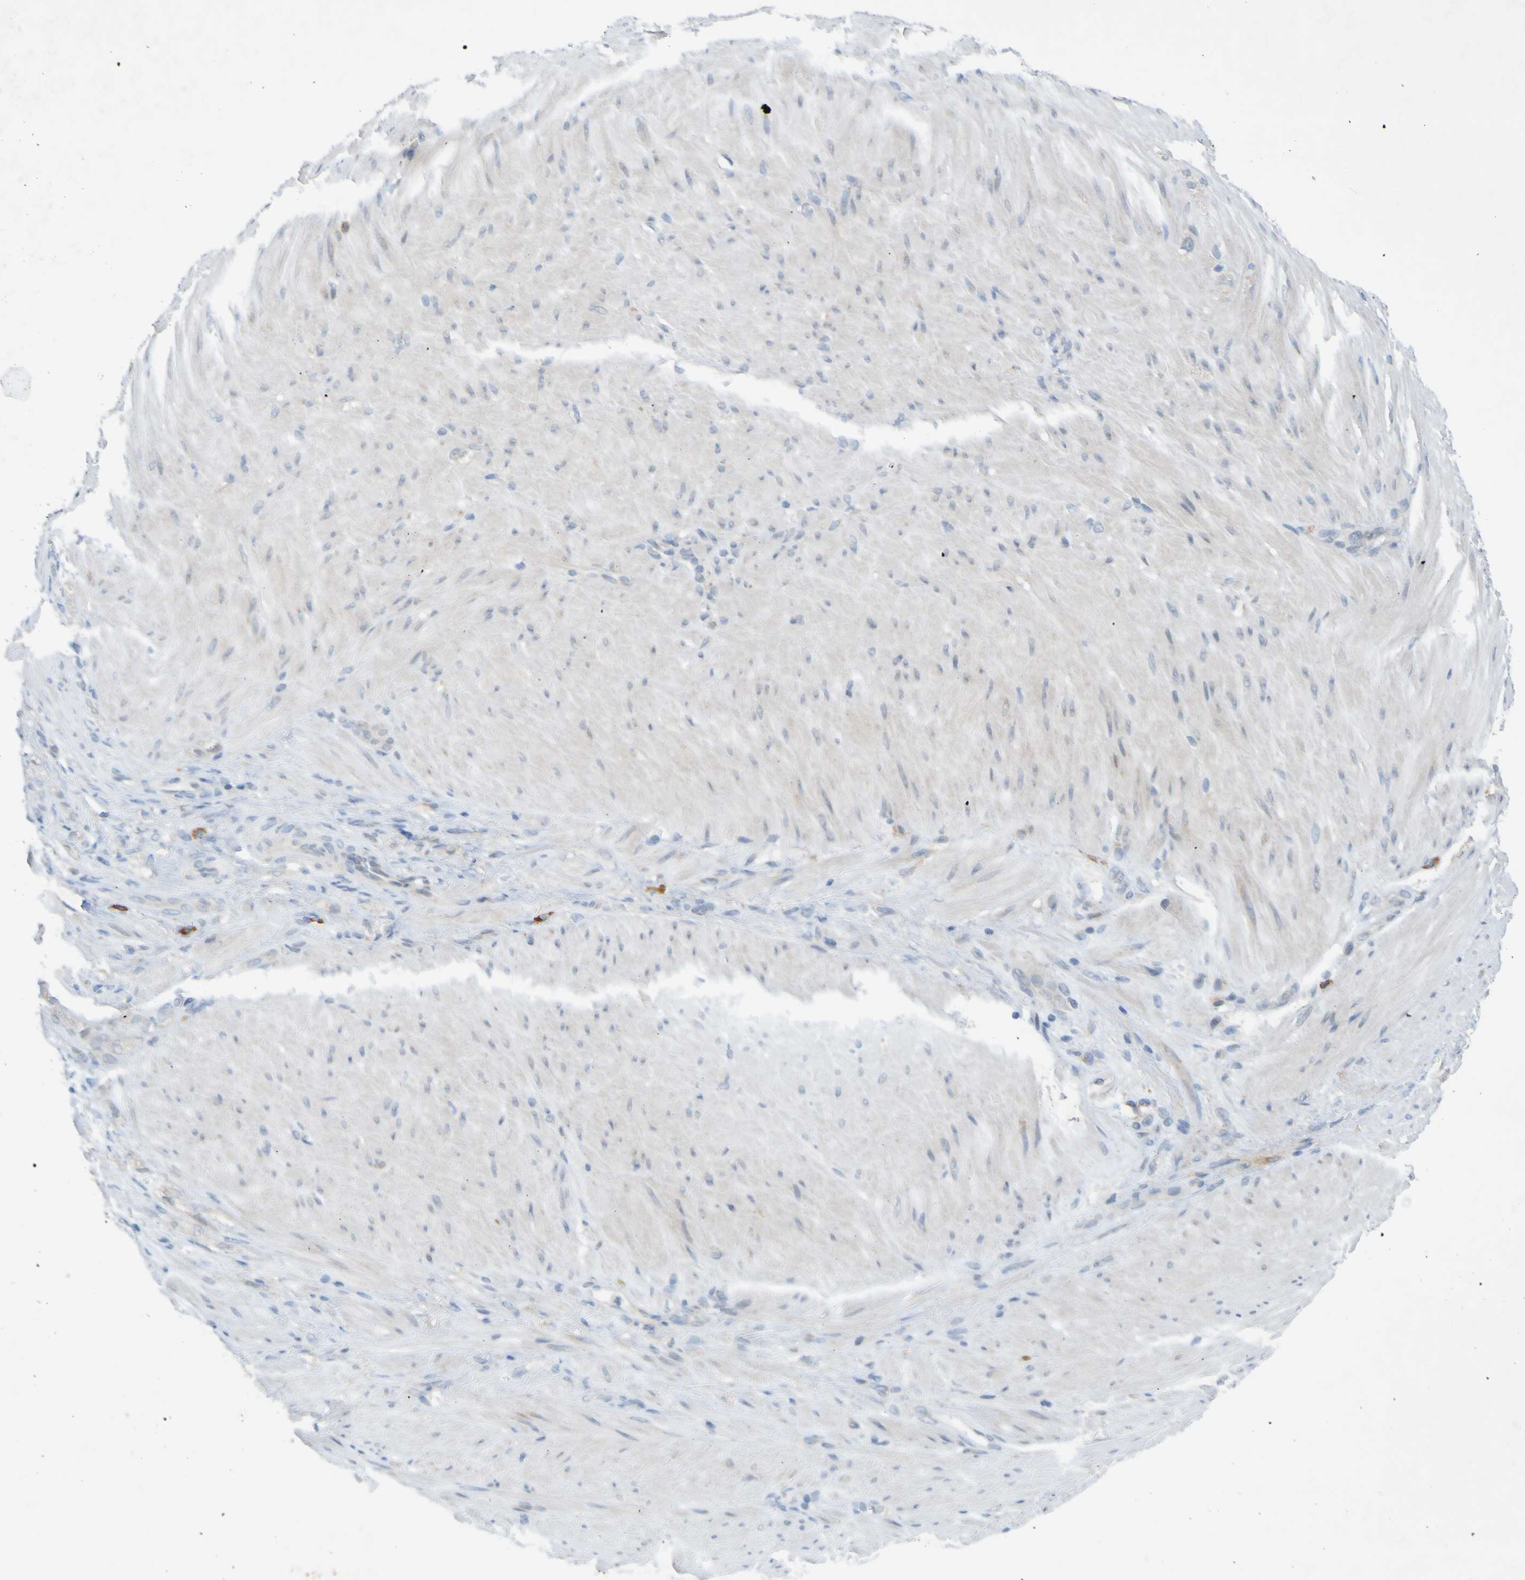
{"staining": {"intensity": "weak", "quantity": "<25%", "location": "cytoplasmic/membranous"}, "tissue": "stomach cancer", "cell_type": "Tumor cells", "image_type": "cancer", "snomed": [{"axis": "morphology", "description": "Adenocarcinoma, NOS"}, {"axis": "topography", "description": "Stomach"}], "caption": "Image shows no protein expression in tumor cells of adenocarcinoma (stomach) tissue.", "gene": "LILRB5", "patient": {"sex": "male", "age": 82}}